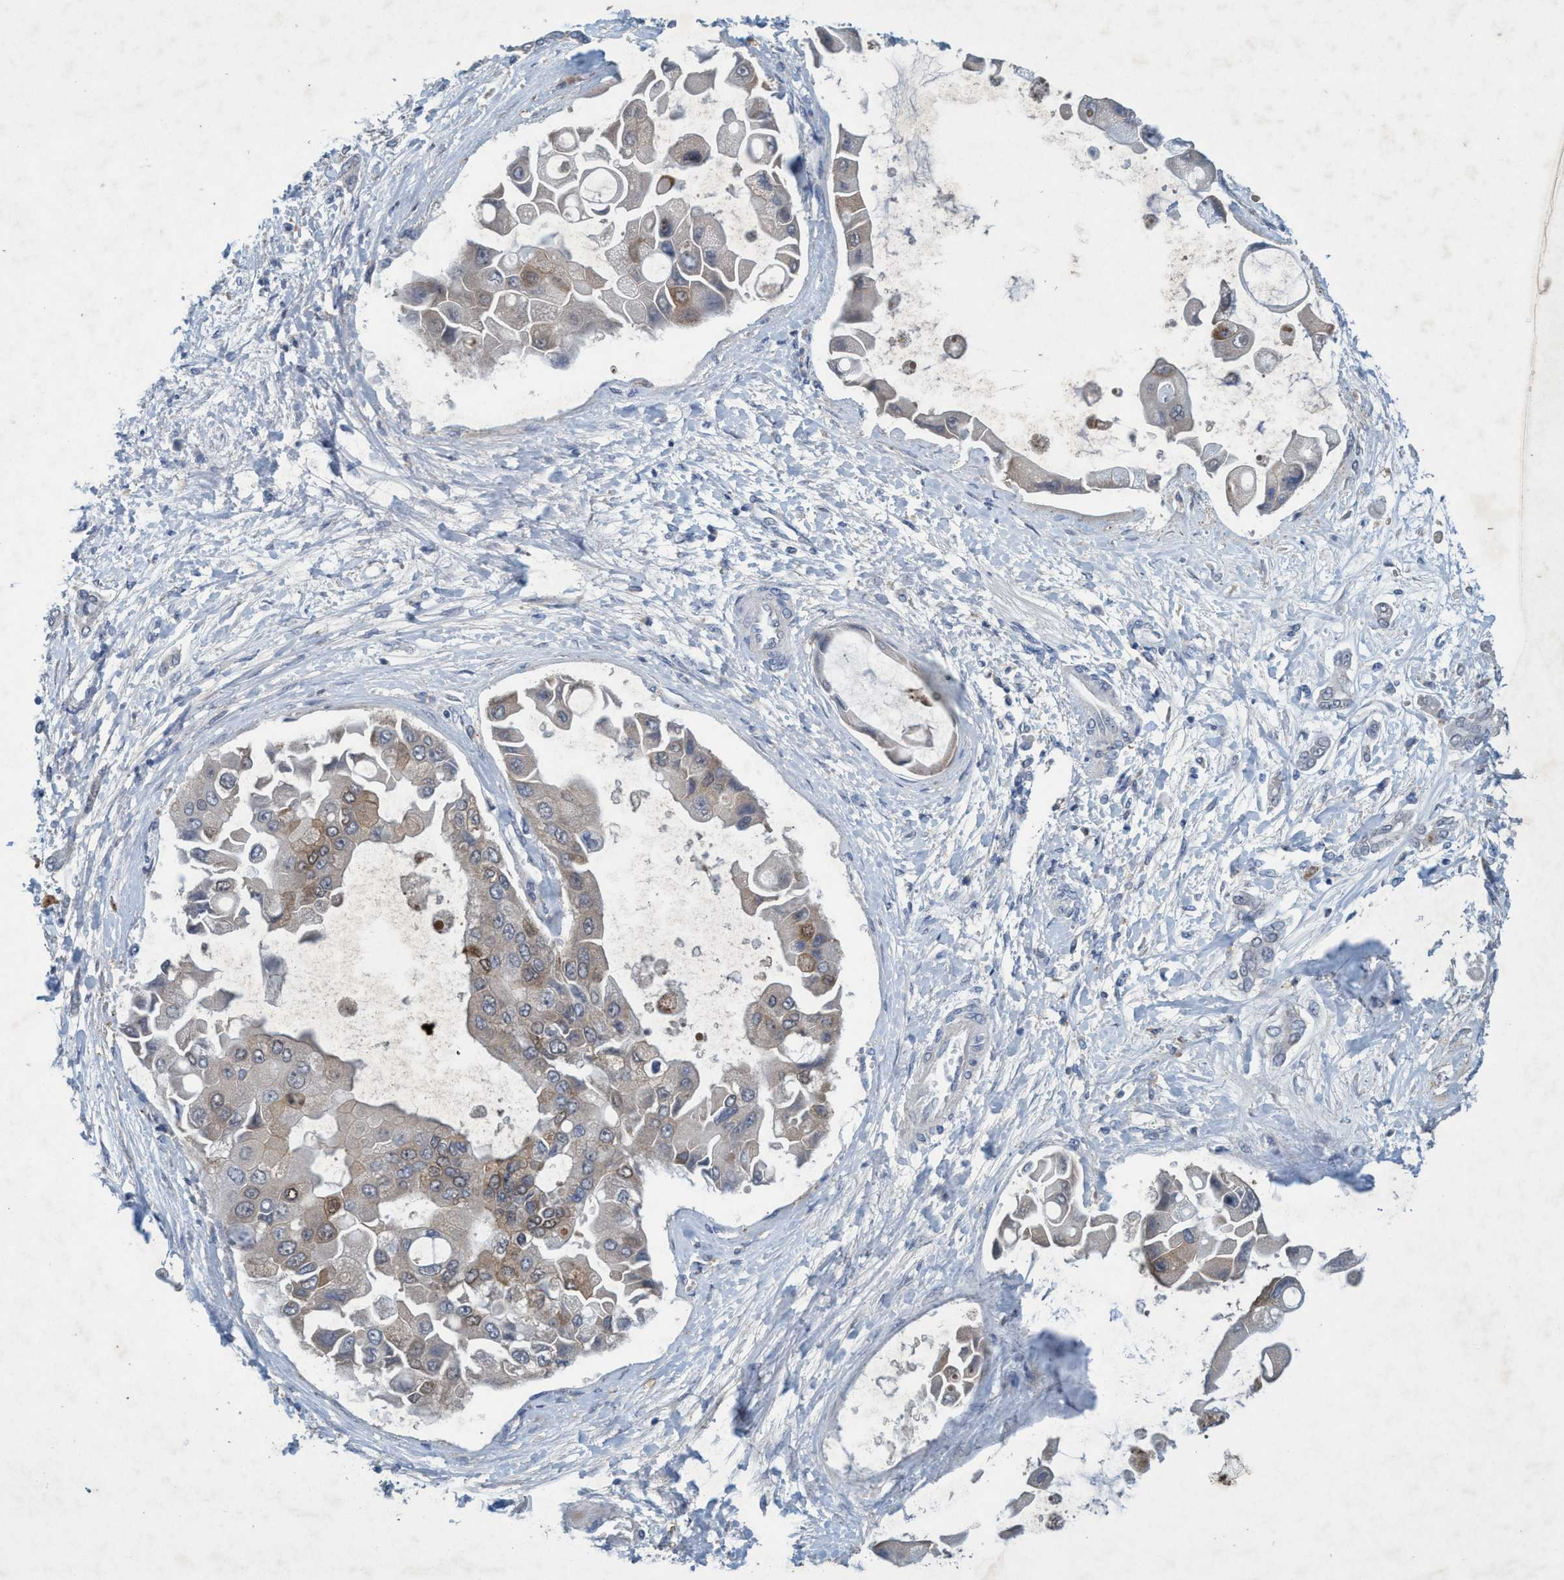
{"staining": {"intensity": "weak", "quantity": "<25%", "location": "cytoplasmic/membranous,nuclear"}, "tissue": "liver cancer", "cell_type": "Tumor cells", "image_type": "cancer", "snomed": [{"axis": "morphology", "description": "Cholangiocarcinoma"}, {"axis": "topography", "description": "Liver"}], "caption": "Immunohistochemistry photomicrograph of human liver cancer (cholangiocarcinoma) stained for a protein (brown), which demonstrates no expression in tumor cells. The staining is performed using DAB (3,3'-diaminobenzidine) brown chromogen with nuclei counter-stained in using hematoxylin.", "gene": "RNF208", "patient": {"sex": "male", "age": 50}}